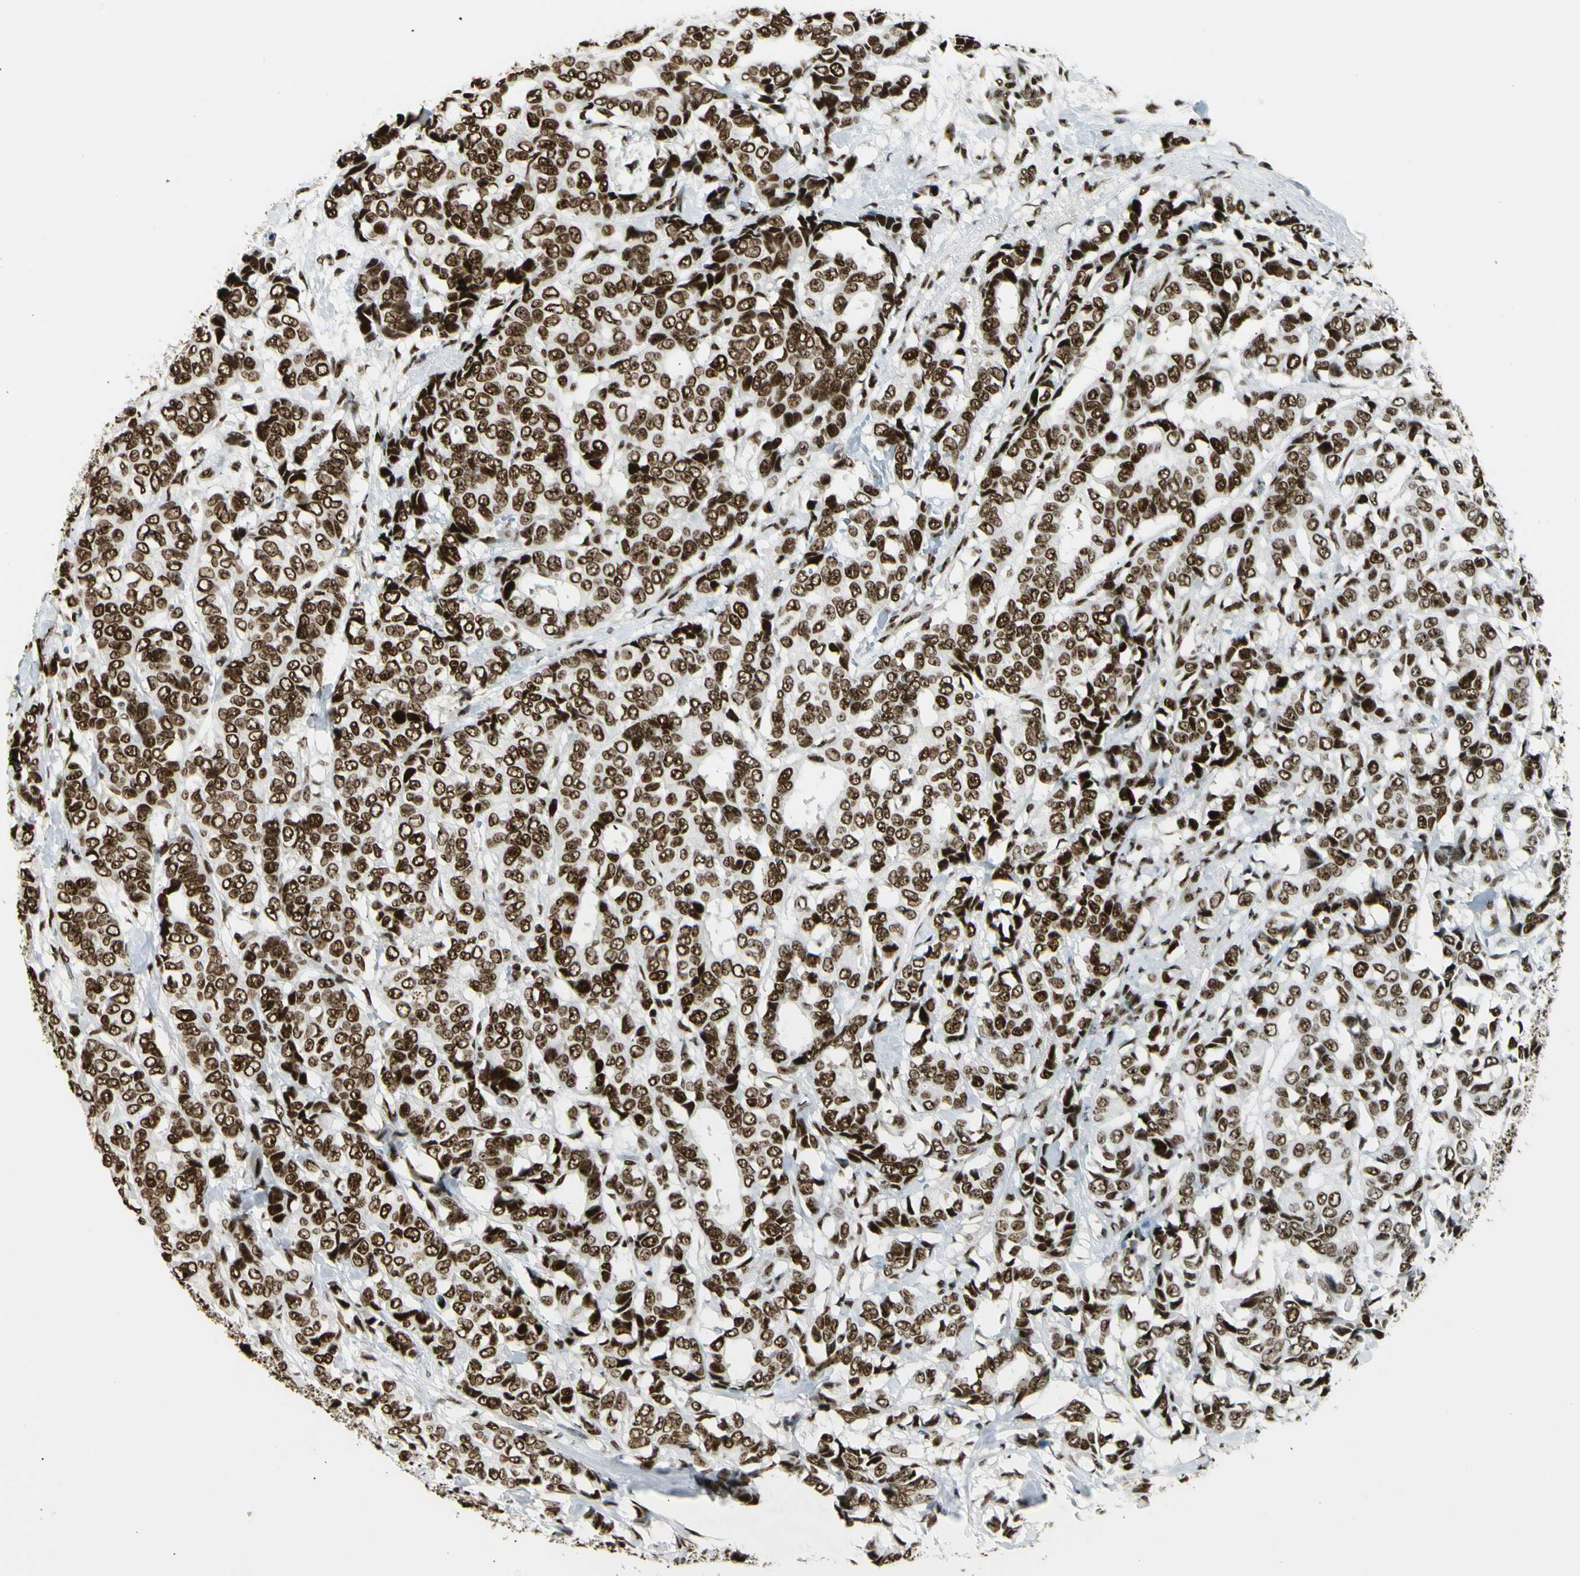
{"staining": {"intensity": "strong", "quantity": ">75%", "location": "nuclear"}, "tissue": "breast cancer", "cell_type": "Tumor cells", "image_type": "cancer", "snomed": [{"axis": "morphology", "description": "Duct carcinoma"}, {"axis": "topography", "description": "Breast"}], "caption": "Immunohistochemical staining of human breast invasive ductal carcinoma displays strong nuclear protein staining in about >75% of tumor cells. The protein of interest is stained brown, and the nuclei are stained in blue (DAB IHC with brightfield microscopy, high magnification).", "gene": "UBTF", "patient": {"sex": "female", "age": 87}}